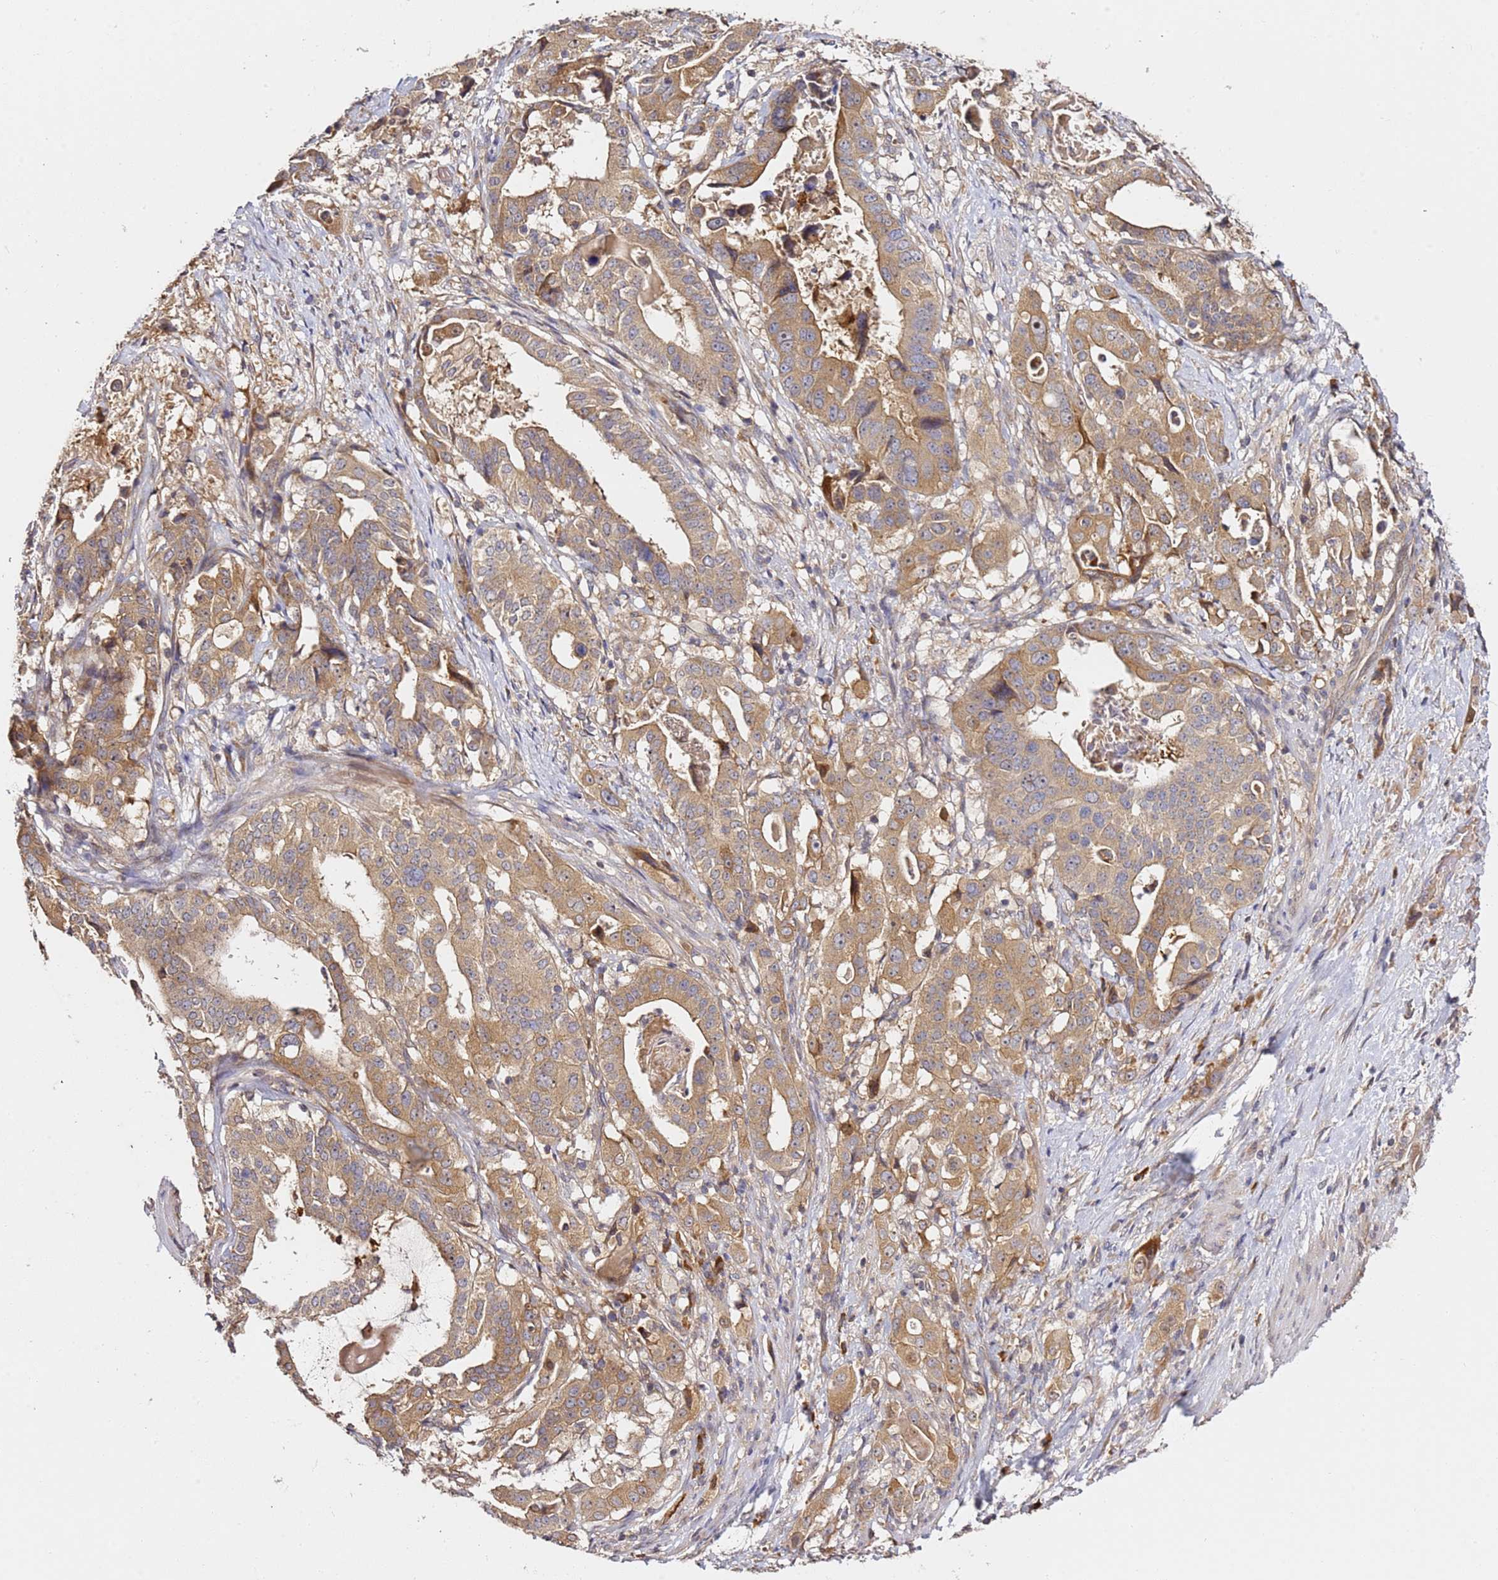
{"staining": {"intensity": "moderate", "quantity": ">75%", "location": "cytoplasmic/membranous"}, "tissue": "stomach cancer", "cell_type": "Tumor cells", "image_type": "cancer", "snomed": [{"axis": "morphology", "description": "Adenocarcinoma, NOS"}, {"axis": "topography", "description": "Stomach"}], "caption": "Immunohistochemical staining of human stomach adenocarcinoma exhibits medium levels of moderate cytoplasmic/membranous protein positivity in about >75% of tumor cells. (IHC, brightfield microscopy, high magnification).", "gene": "OSBPL2", "patient": {"sex": "male", "age": 48}}